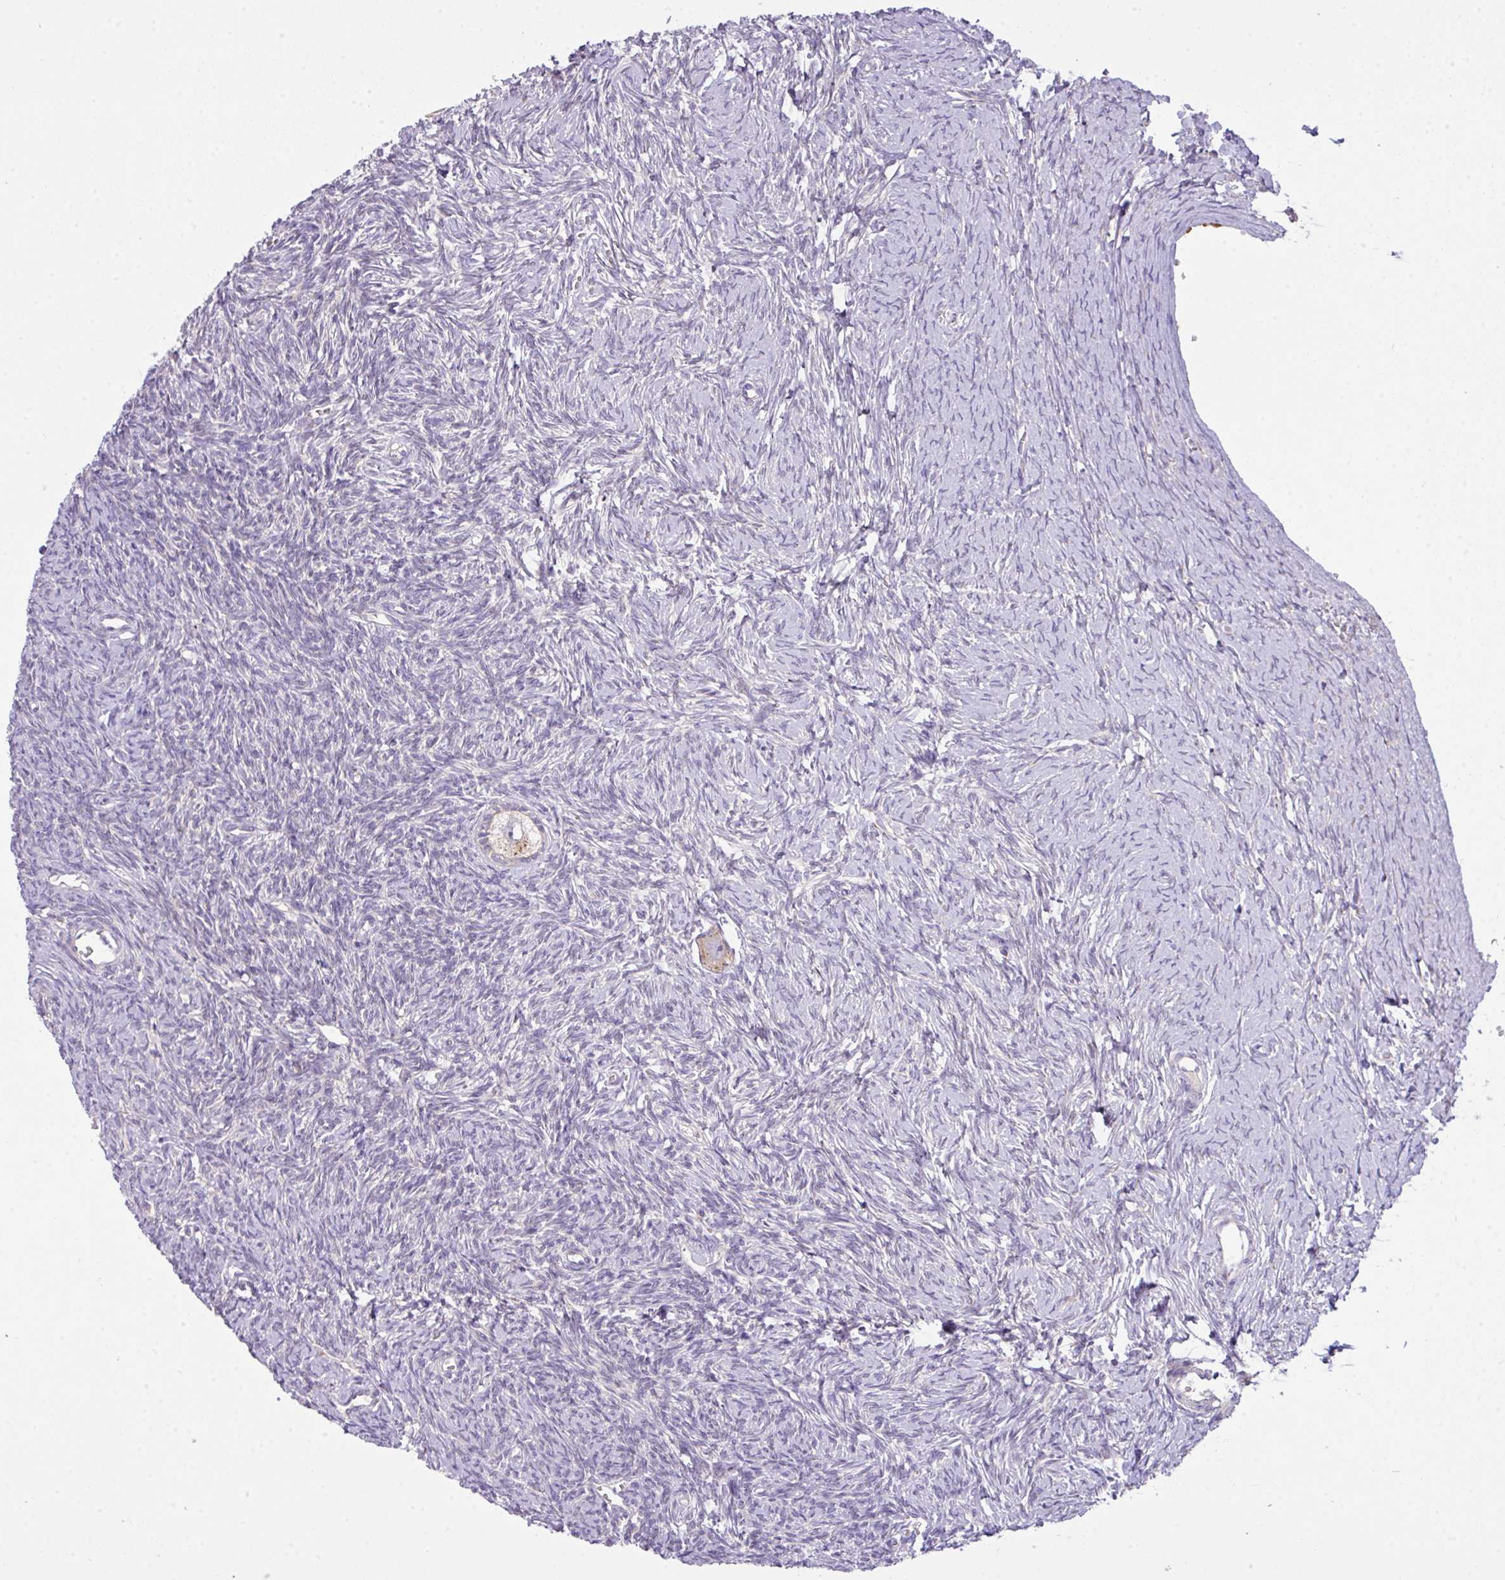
{"staining": {"intensity": "weak", "quantity": ">75%", "location": "cytoplasmic/membranous"}, "tissue": "ovary", "cell_type": "Follicle cells", "image_type": "normal", "snomed": [{"axis": "morphology", "description": "Normal tissue, NOS"}, {"axis": "topography", "description": "Ovary"}], "caption": "Ovary stained for a protein shows weak cytoplasmic/membranous positivity in follicle cells. (brown staining indicates protein expression, while blue staining denotes nuclei).", "gene": "VTI1A", "patient": {"sex": "female", "age": 39}}